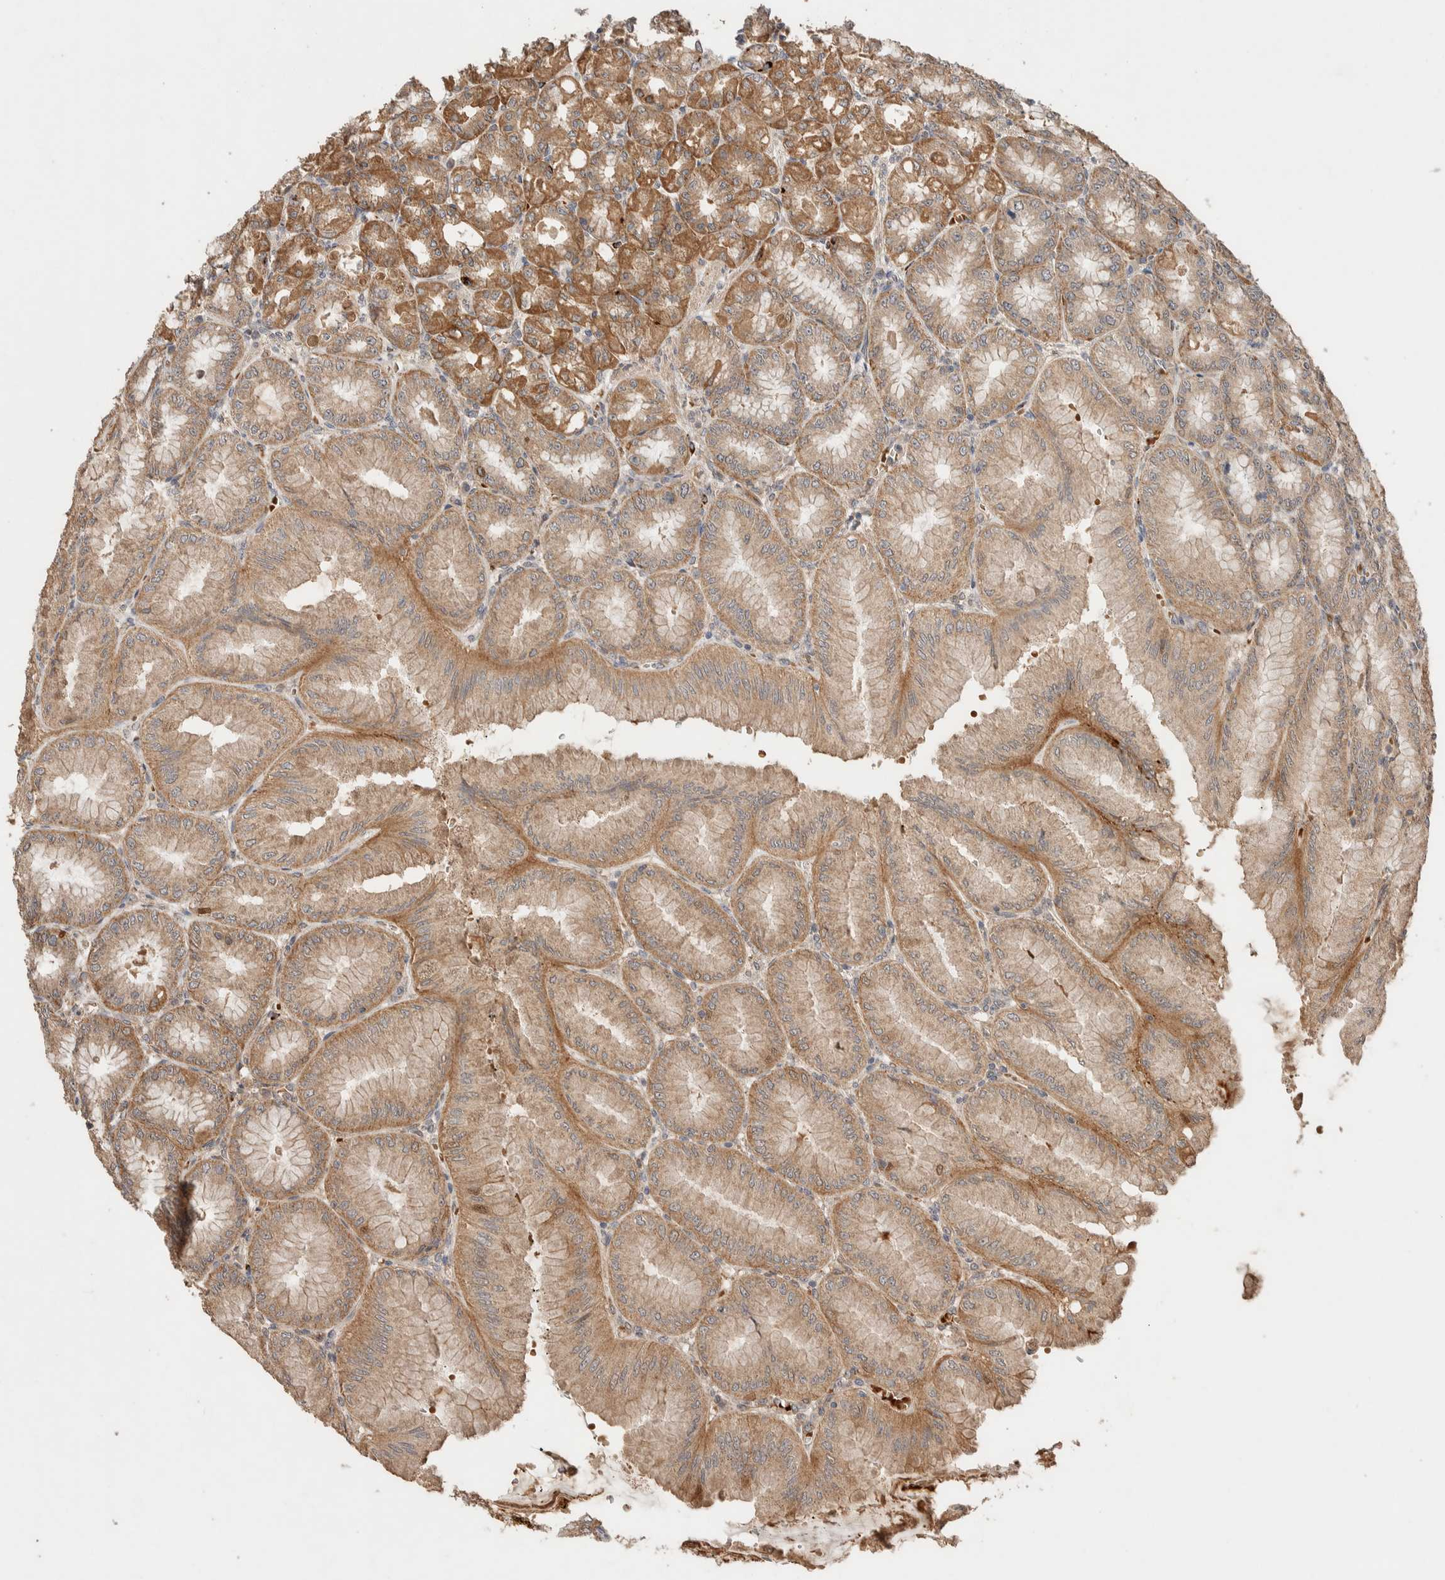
{"staining": {"intensity": "moderate", "quantity": ">75%", "location": "cytoplasmic/membranous"}, "tissue": "stomach", "cell_type": "Glandular cells", "image_type": "normal", "snomed": [{"axis": "morphology", "description": "Normal tissue, NOS"}, {"axis": "topography", "description": "Stomach, lower"}], "caption": "An immunohistochemistry photomicrograph of normal tissue is shown. Protein staining in brown highlights moderate cytoplasmic/membranous positivity in stomach within glandular cells.", "gene": "CASK", "patient": {"sex": "male", "age": 71}}